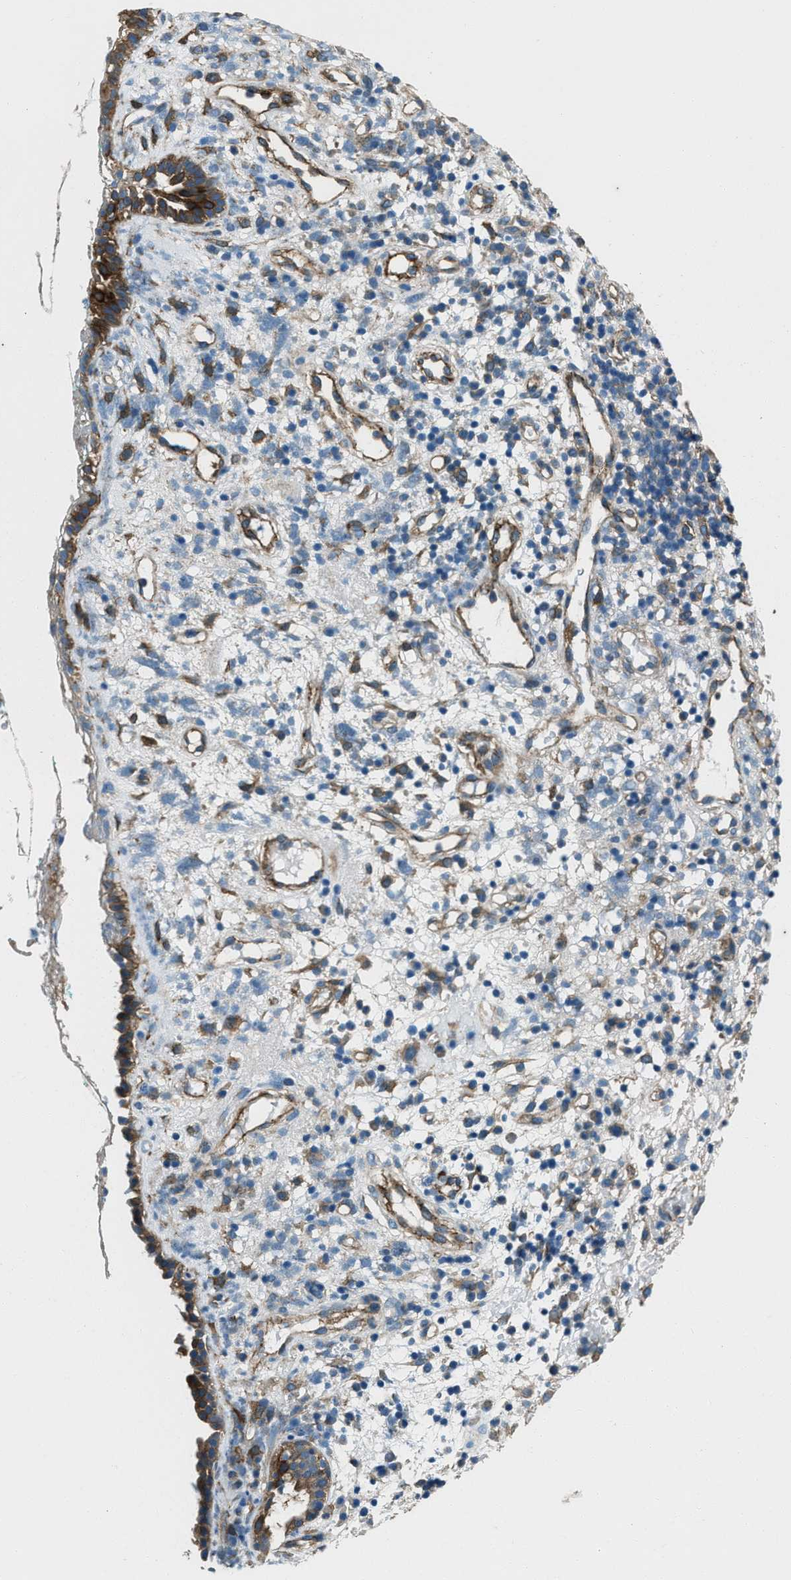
{"staining": {"intensity": "moderate", "quantity": ">75%", "location": "cytoplasmic/membranous"}, "tissue": "nasopharynx", "cell_type": "Respiratory epithelial cells", "image_type": "normal", "snomed": [{"axis": "morphology", "description": "Normal tissue, NOS"}, {"axis": "morphology", "description": "Basal cell carcinoma"}, {"axis": "topography", "description": "Cartilage tissue"}, {"axis": "topography", "description": "Nasopharynx"}, {"axis": "topography", "description": "Oral tissue"}], "caption": "Nasopharynx stained with DAB (3,3'-diaminobenzidine) IHC shows medium levels of moderate cytoplasmic/membranous expression in about >75% of respiratory epithelial cells.", "gene": "SVIL", "patient": {"sex": "female", "age": 77}}